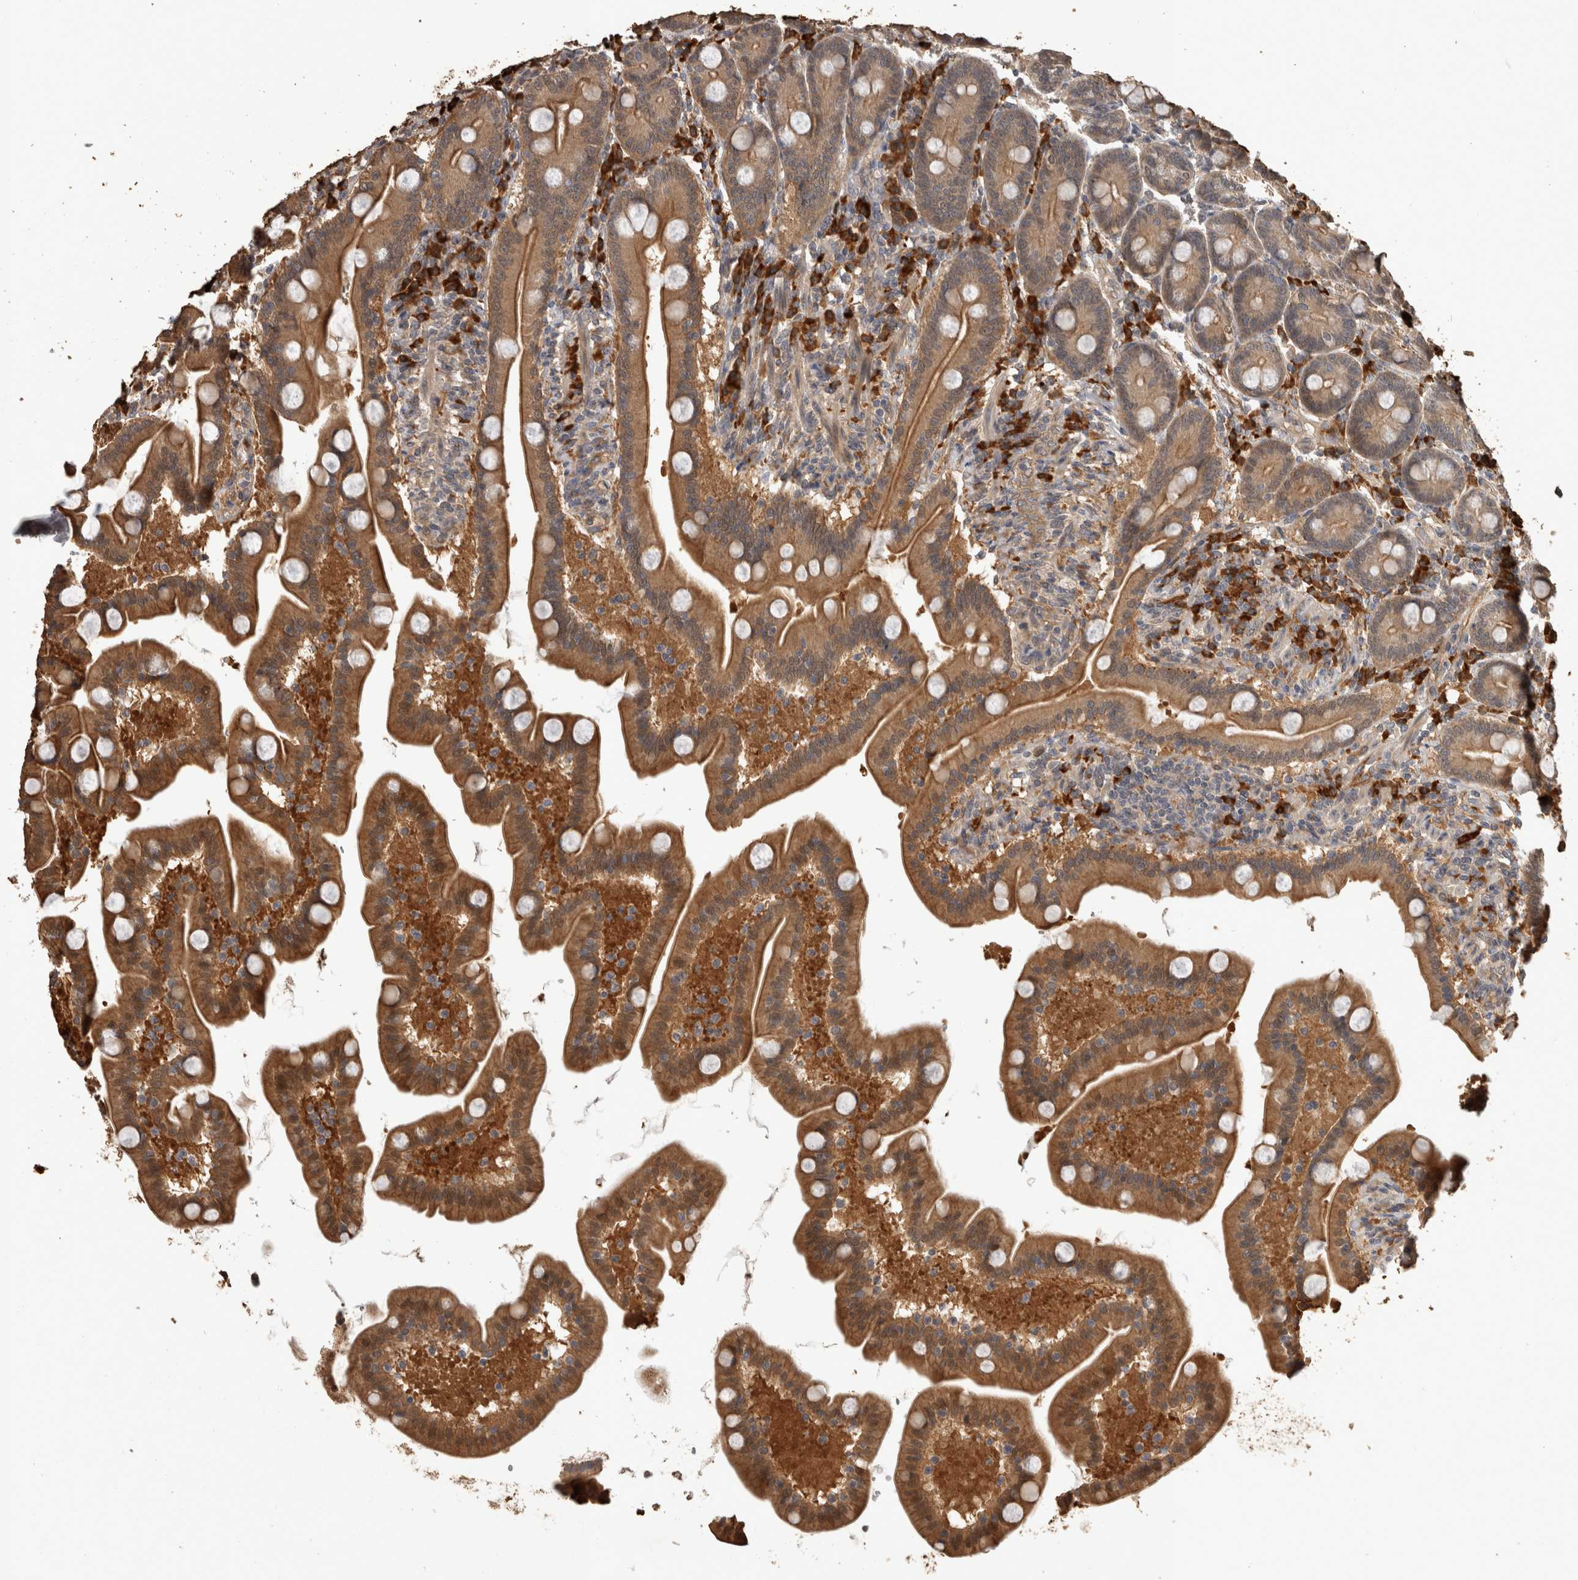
{"staining": {"intensity": "moderate", "quantity": ">75%", "location": "cytoplasmic/membranous"}, "tissue": "duodenum", "cell_type": "Glandular cells", "image_type": "normal", "snomed": [{"axis": "morphology", "description": "Normal tissue, NOS"}, {"axis": "topography", "description": "Duodenum"}], "caption": "Duodenum stained with IHC exhibits moderate cytoplasmic/membranous expression in about >75% of glandular cells. The protein of interest is stained brown, and the nuclei are stained in blue (DAB IHC with brightfield microscopy, high magnification).", "gene": "RHPN1", "patient": {"sex": "male", "age": 54}}